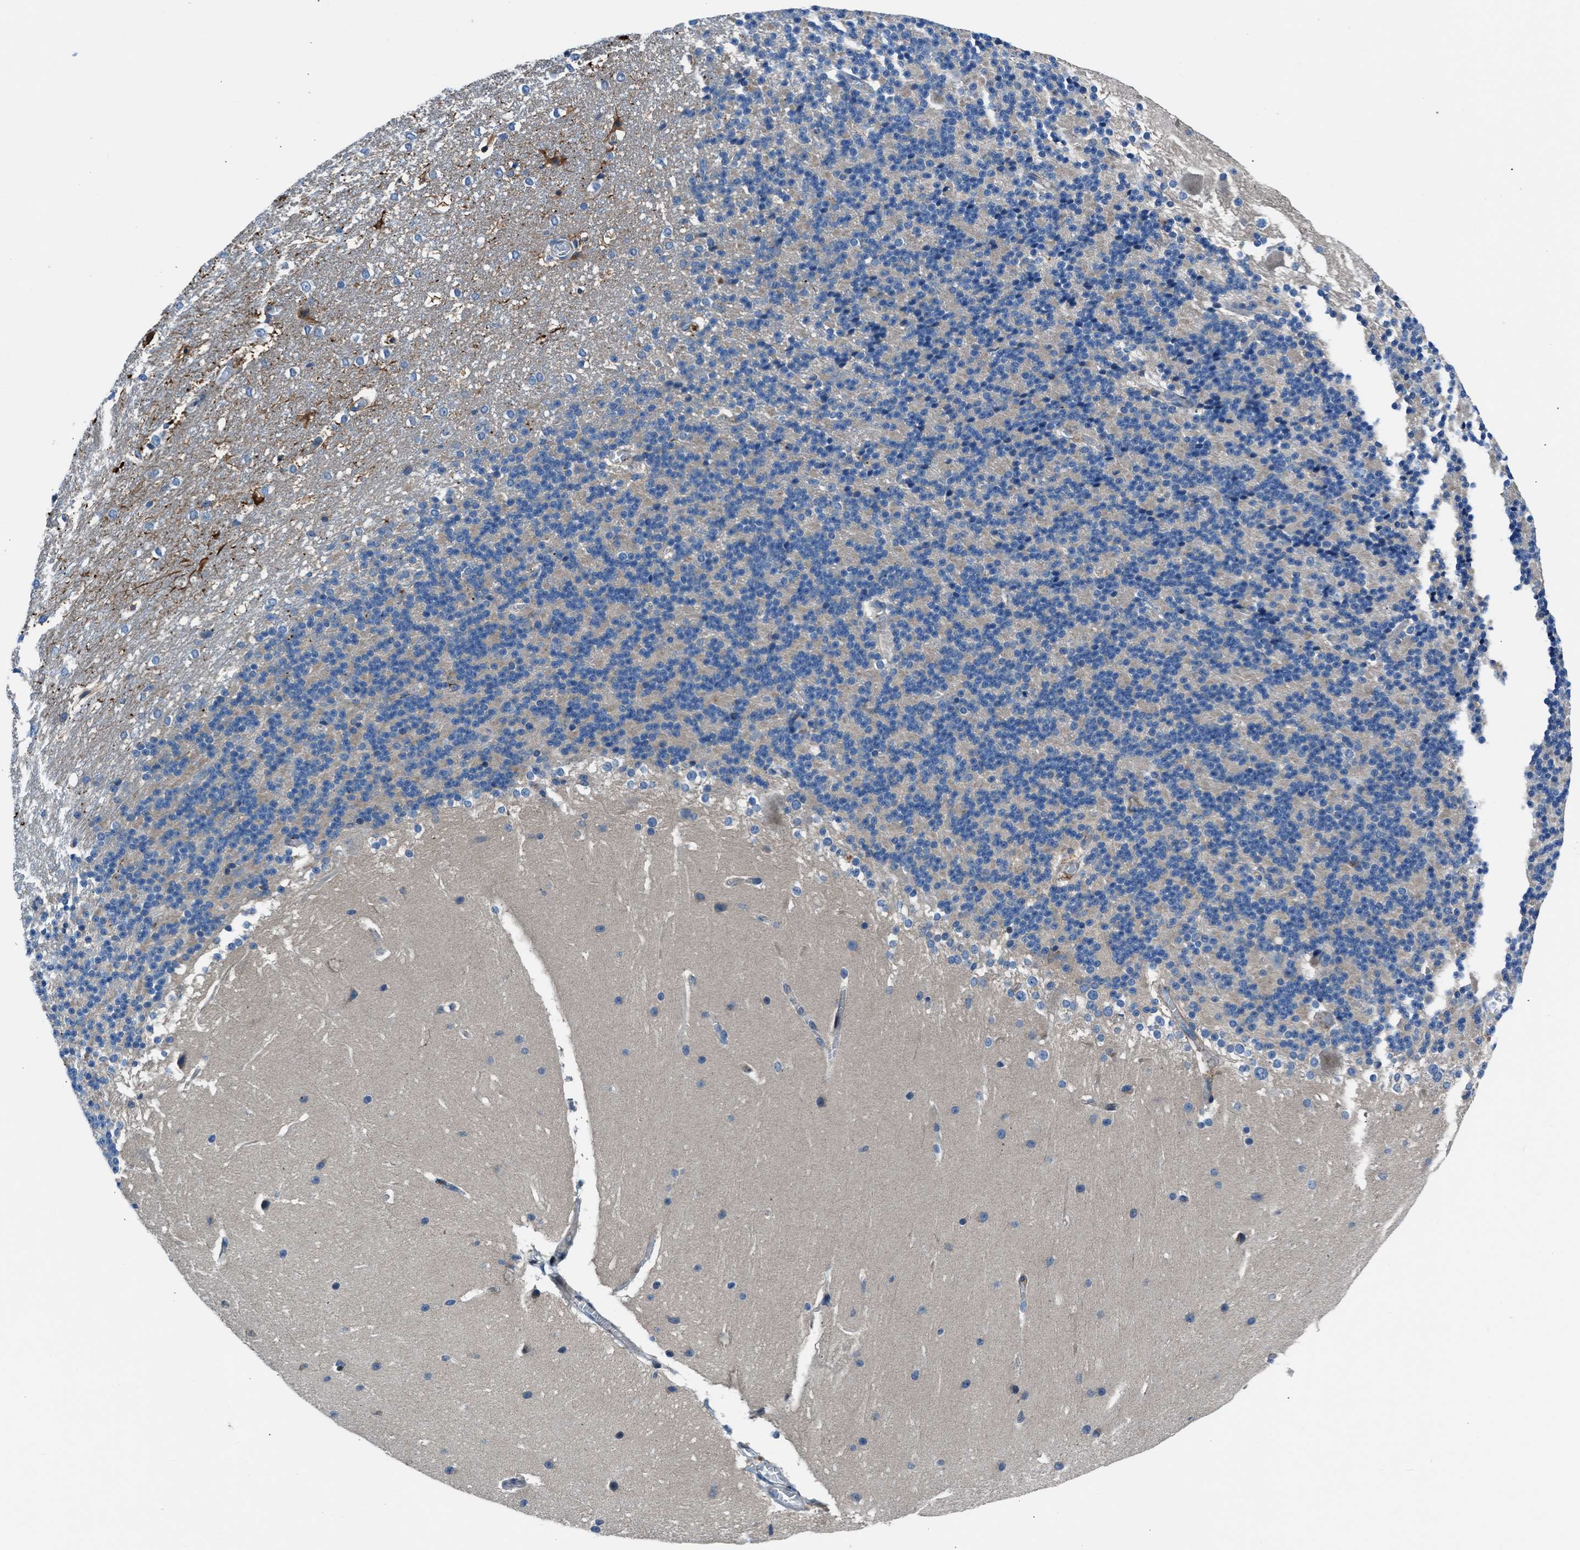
{"staining": {"intensity": "weak", "quantity": "<25%", "location": "cytoplasmic/membranous"}, "tissue": "cerebellum", "cell_type": "Cells in granular layer", "image_type": "normal", "snomed": [{"axis": "morphology", "description": "Normal tissue, NOS"}, {"axis": "topography", "description": "Cerebellum"}], "caption": "IHC of benign human cerebellum demonstrates no positivity in cells in granular layer.", "gene": "SLC38A6", "patient": {"sex": "female", "age": 19}}